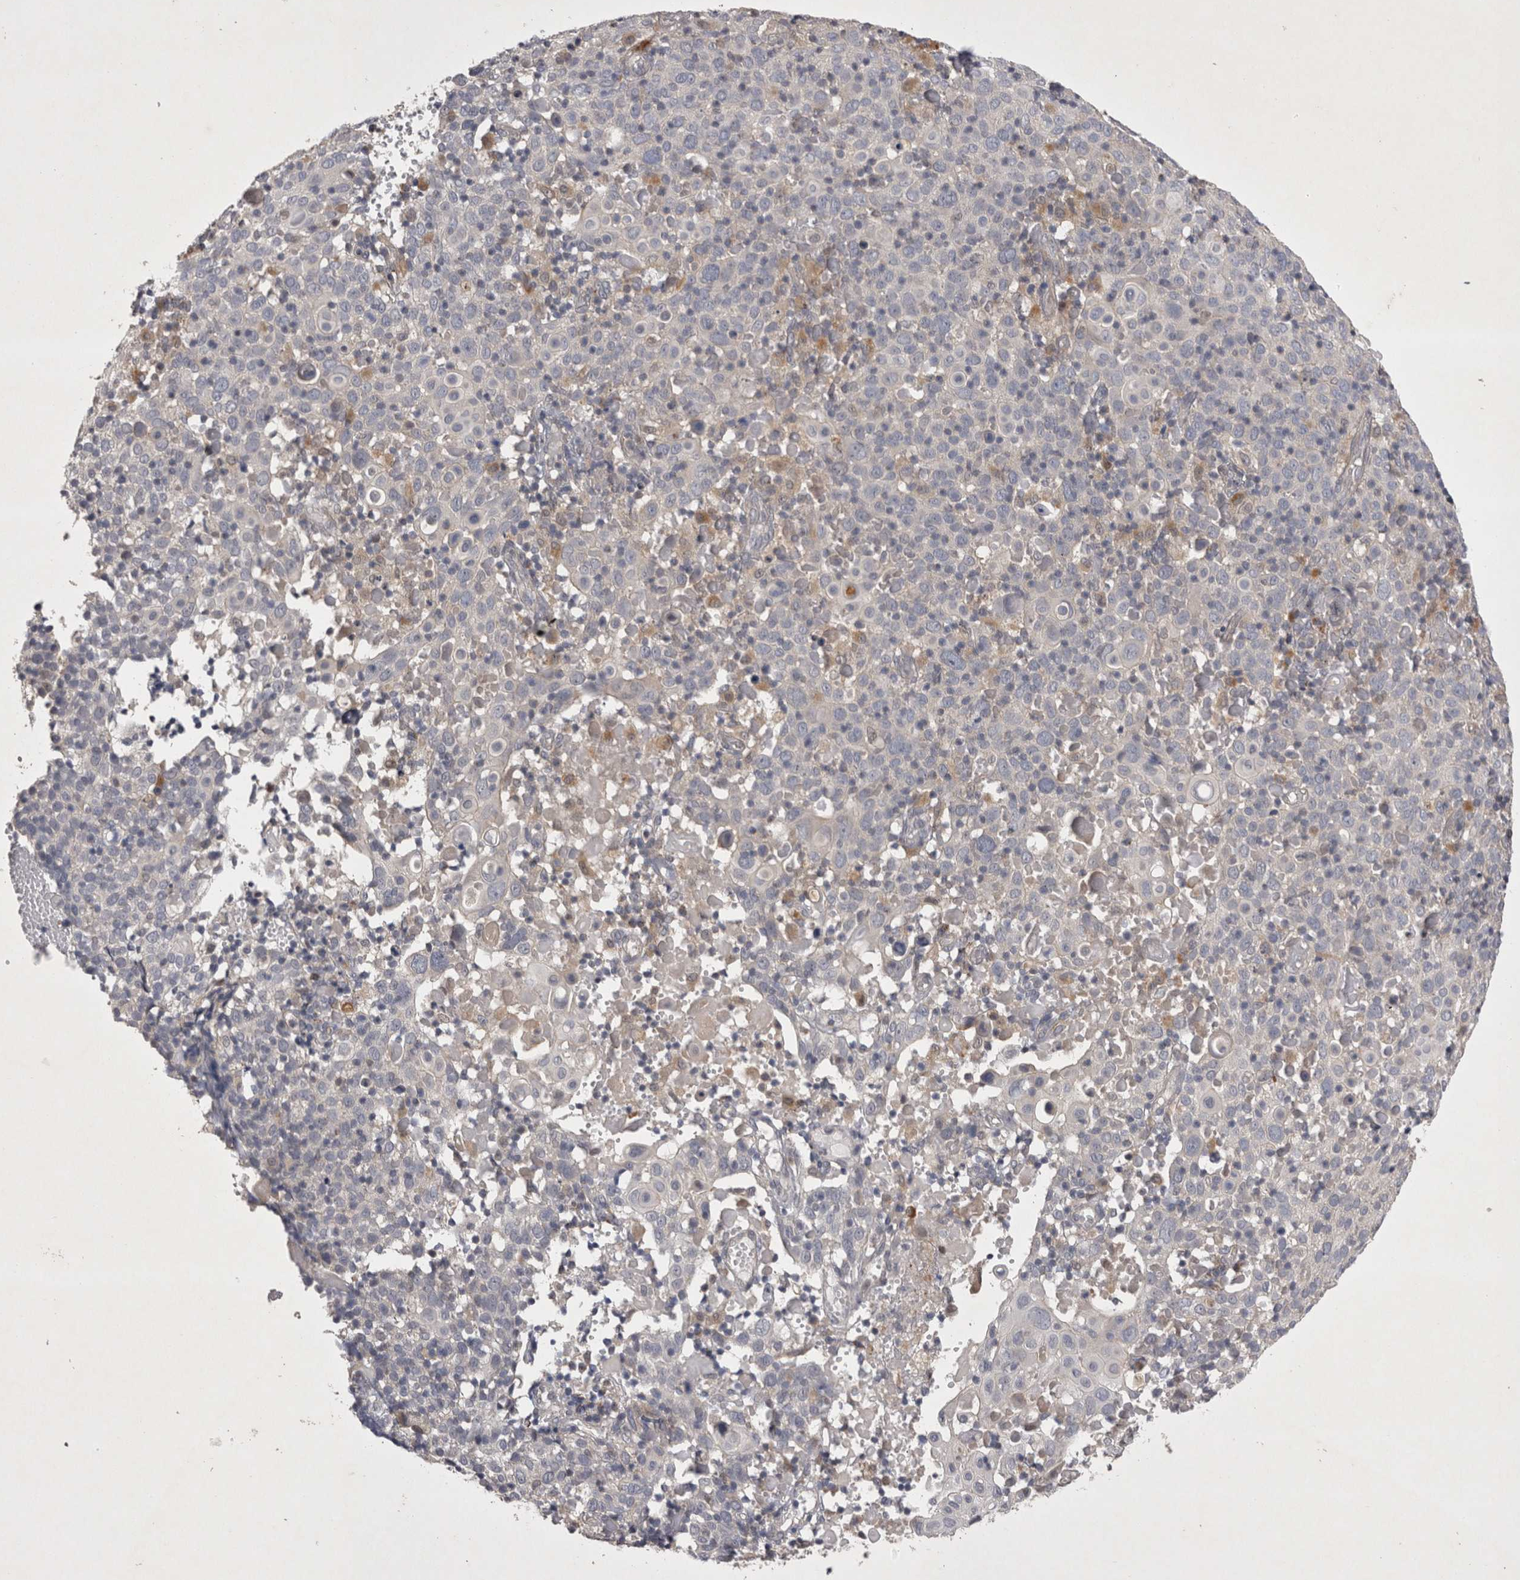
{"staining": {"intensity": "negative", "quantity": "none", "location": "none"}, "tissue": "cervical cancer", "cell_type": "Tumor cells", "image_type": "cancer", "snomed": [{"axis": "morphology", "description": "Squamous cell carcinoma, NOS"}, {"axis": "topography", "description": "Cervix"}], "caption": "Immunohistochemistry micrograph of human cervical cancer stained for a protein (brown), which displays no positivity in tumor cells.", "gene": "CTBS", "patient": {"sex": "female", "age": 74}}